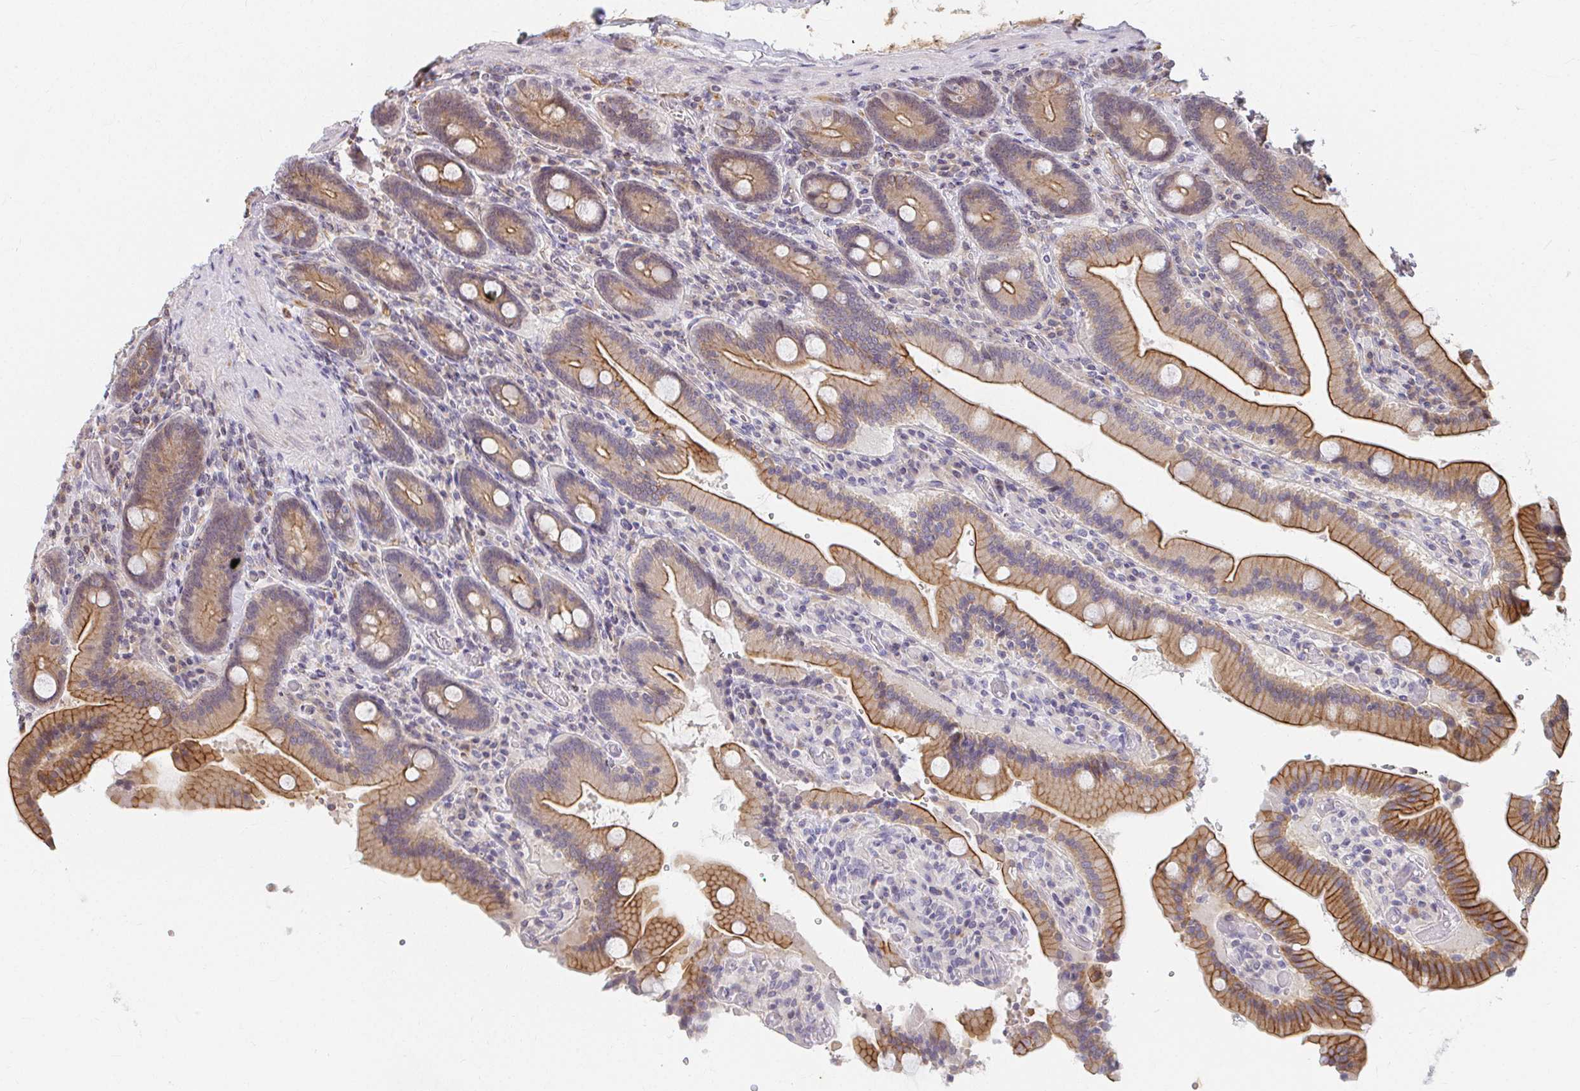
{"staining": {"intensity": "moderate", "quantity": ">75%", "location": "cytoplasmic/membranous"}, "tissue": "duodenum", "cell_type": "Glandular cells", "image_type": "normal", "snomed": [{"axis": "morphology", "description": "Normal tissue, NOS"}, {"axis": "topography", "description": "Duodenum"}], "caption": "Brown immunohistochemical staining in benign duodenum exhibits moderate cytoplasmic/membranous staining in about >75% of glandular cells. (Stains: DAB (3,3'-diaminobenzidine) in brown, nuclei in blue, Microscopy: brightfield microscopy at high magnification).", "gene": "ANK3", "patient": {"sex": "female", "age": 62}}